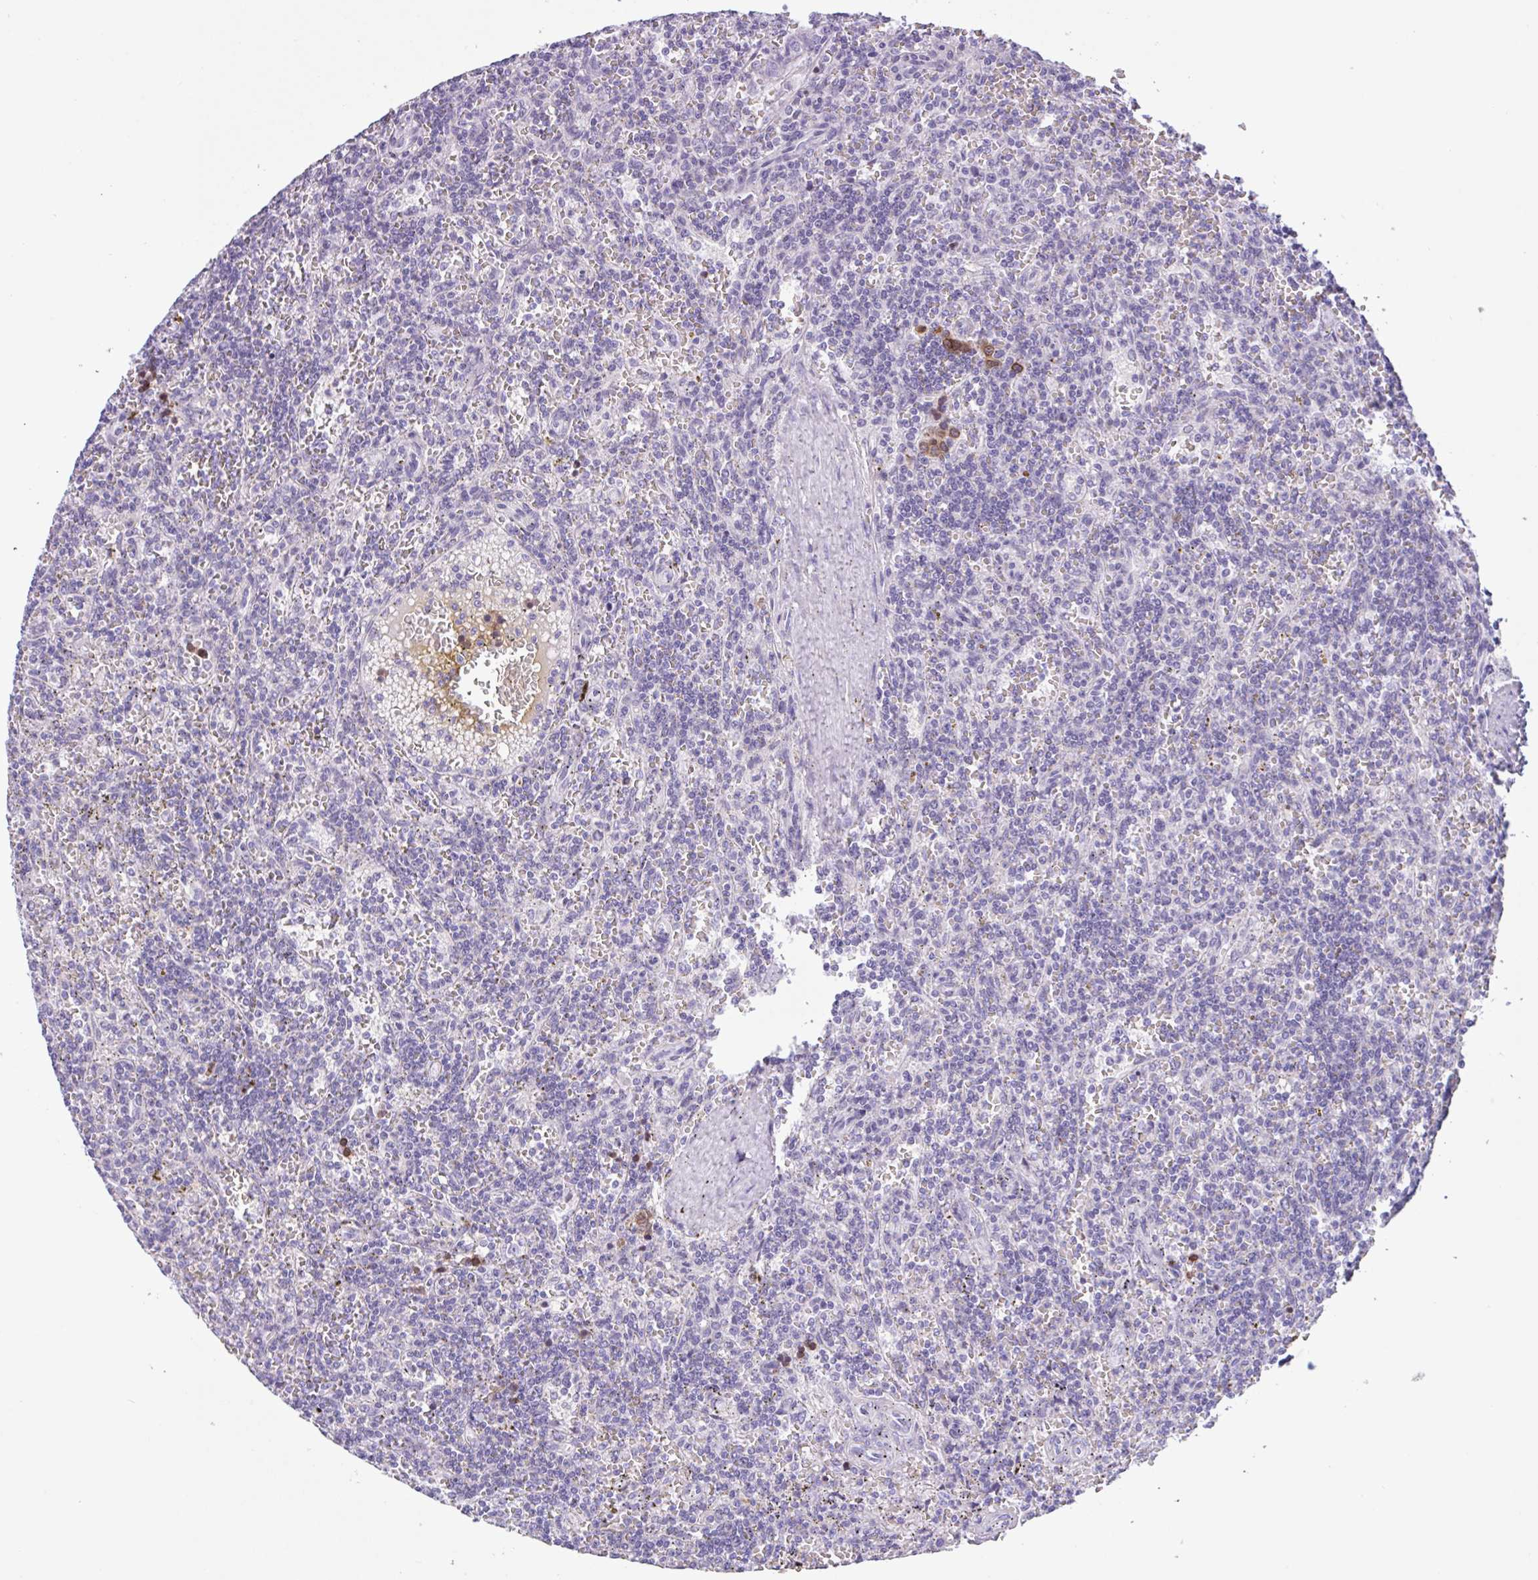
{"staining": {"intensity": "negative", "quantity": "none", "location": "none"}, "tissue": "lymphoma", "cell_type": "Tumor cells", "image_type": "cancer", "snomed": [{"axis": "morphology", "description": "Malignant lymphoma, non-Hodgkin's type, Low grade"}, {"axis": "topography", "description": "Spleen"}], "caption": "Immunohistochemistry (IHC) image of lymphoma stained for a protein (brown), which exhibits no positivity in tumor cells.", "gene": "CTSE", "patient": {"sex": "male", "age": 73}}